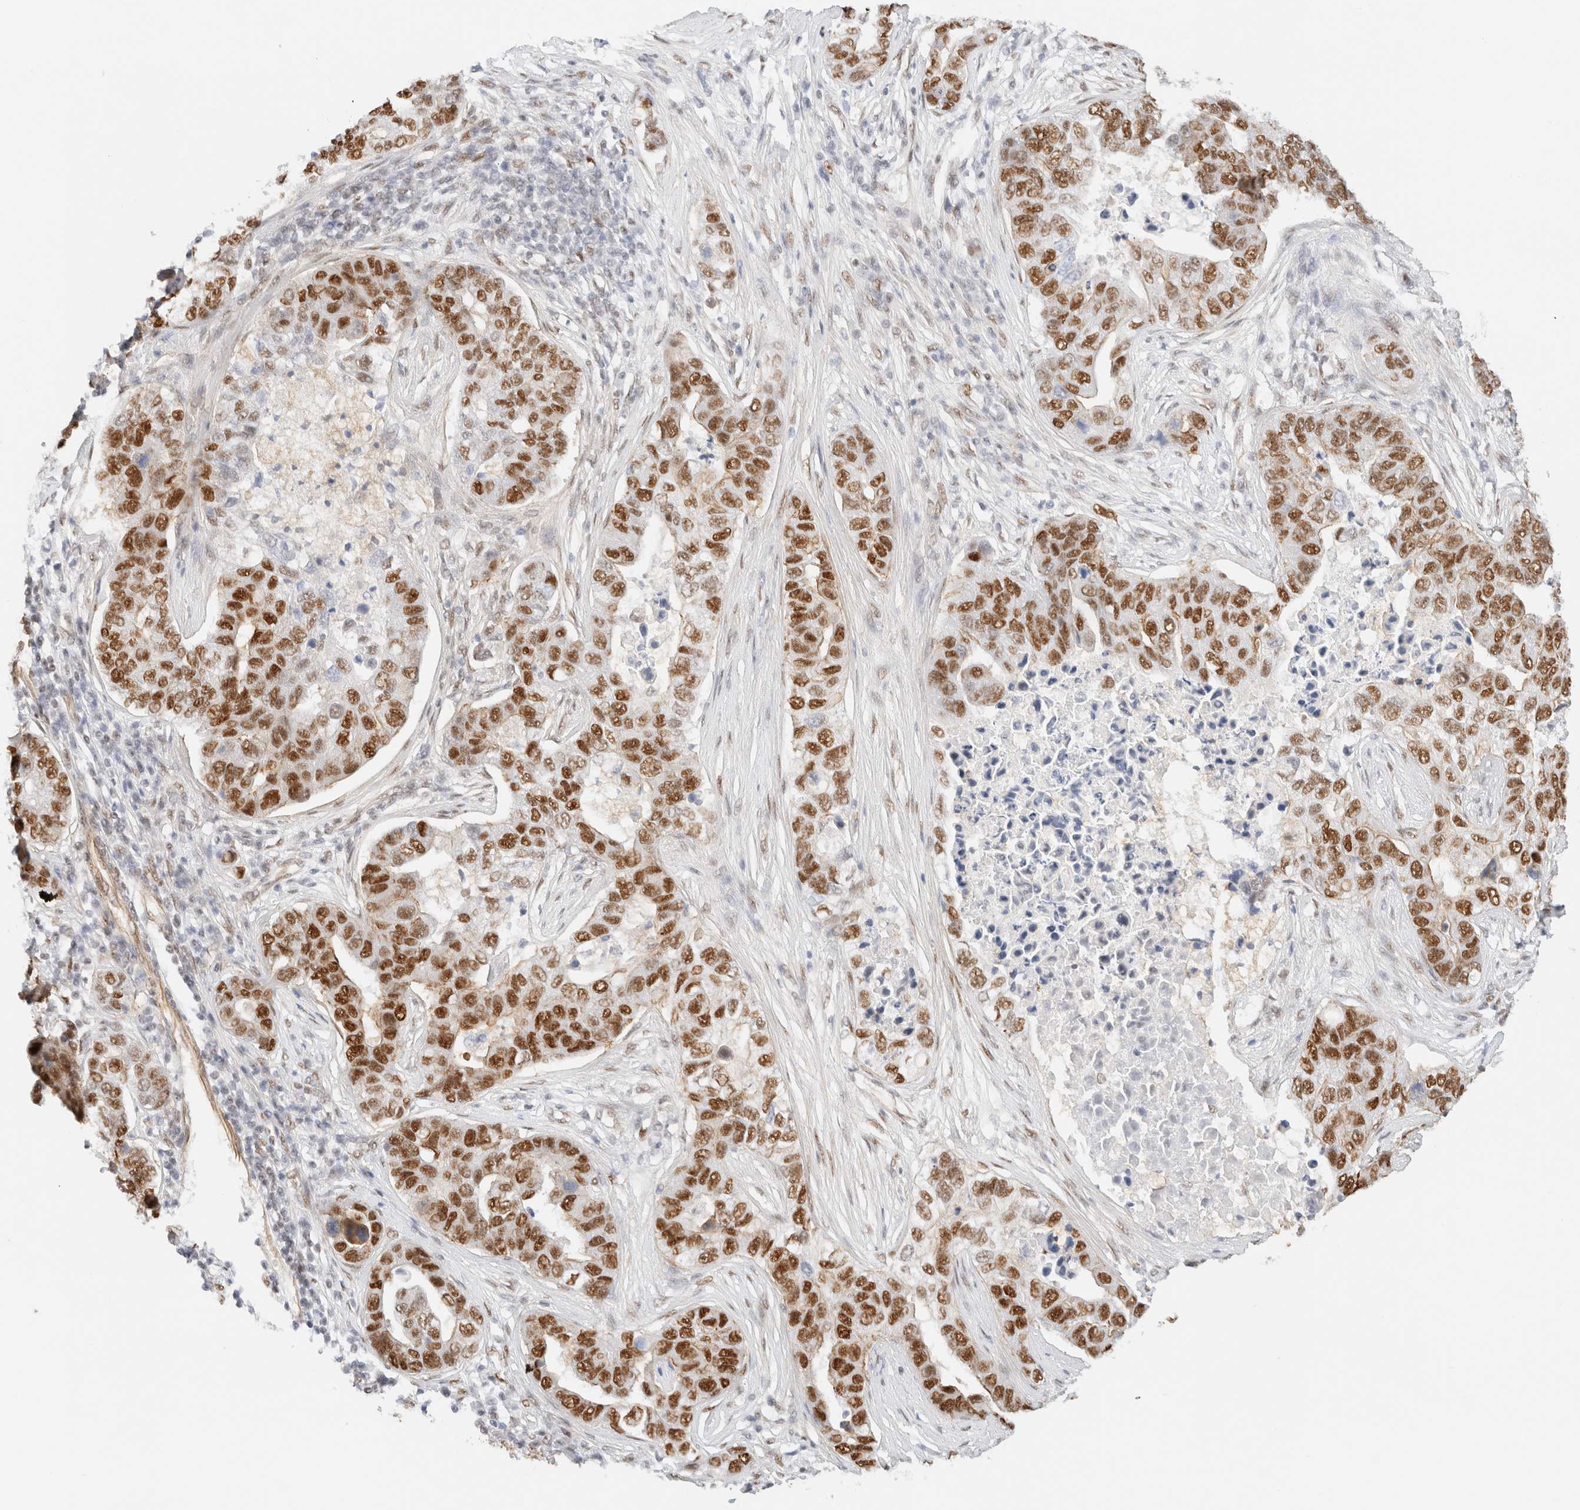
{"staining": {"intensity": "strong", "quantity": ">75%", "location": "nuclear"}, "tissue": "pancreatic cancer", "cell_type": "Tumor cells", "image_type": "cancer", "snomed": [{"axis": "morphology", "description": "Adenocarcinoma, NOS"}, {"axis": "topography", "description": "Pancreas"}], "caption": "Protein analysis of pancreatic cancer tissue reveals strong nuclear staining in about >75% of tumor cells.", "gene": "ARID5A", "patient": {"sex": "female", "age": 61}}